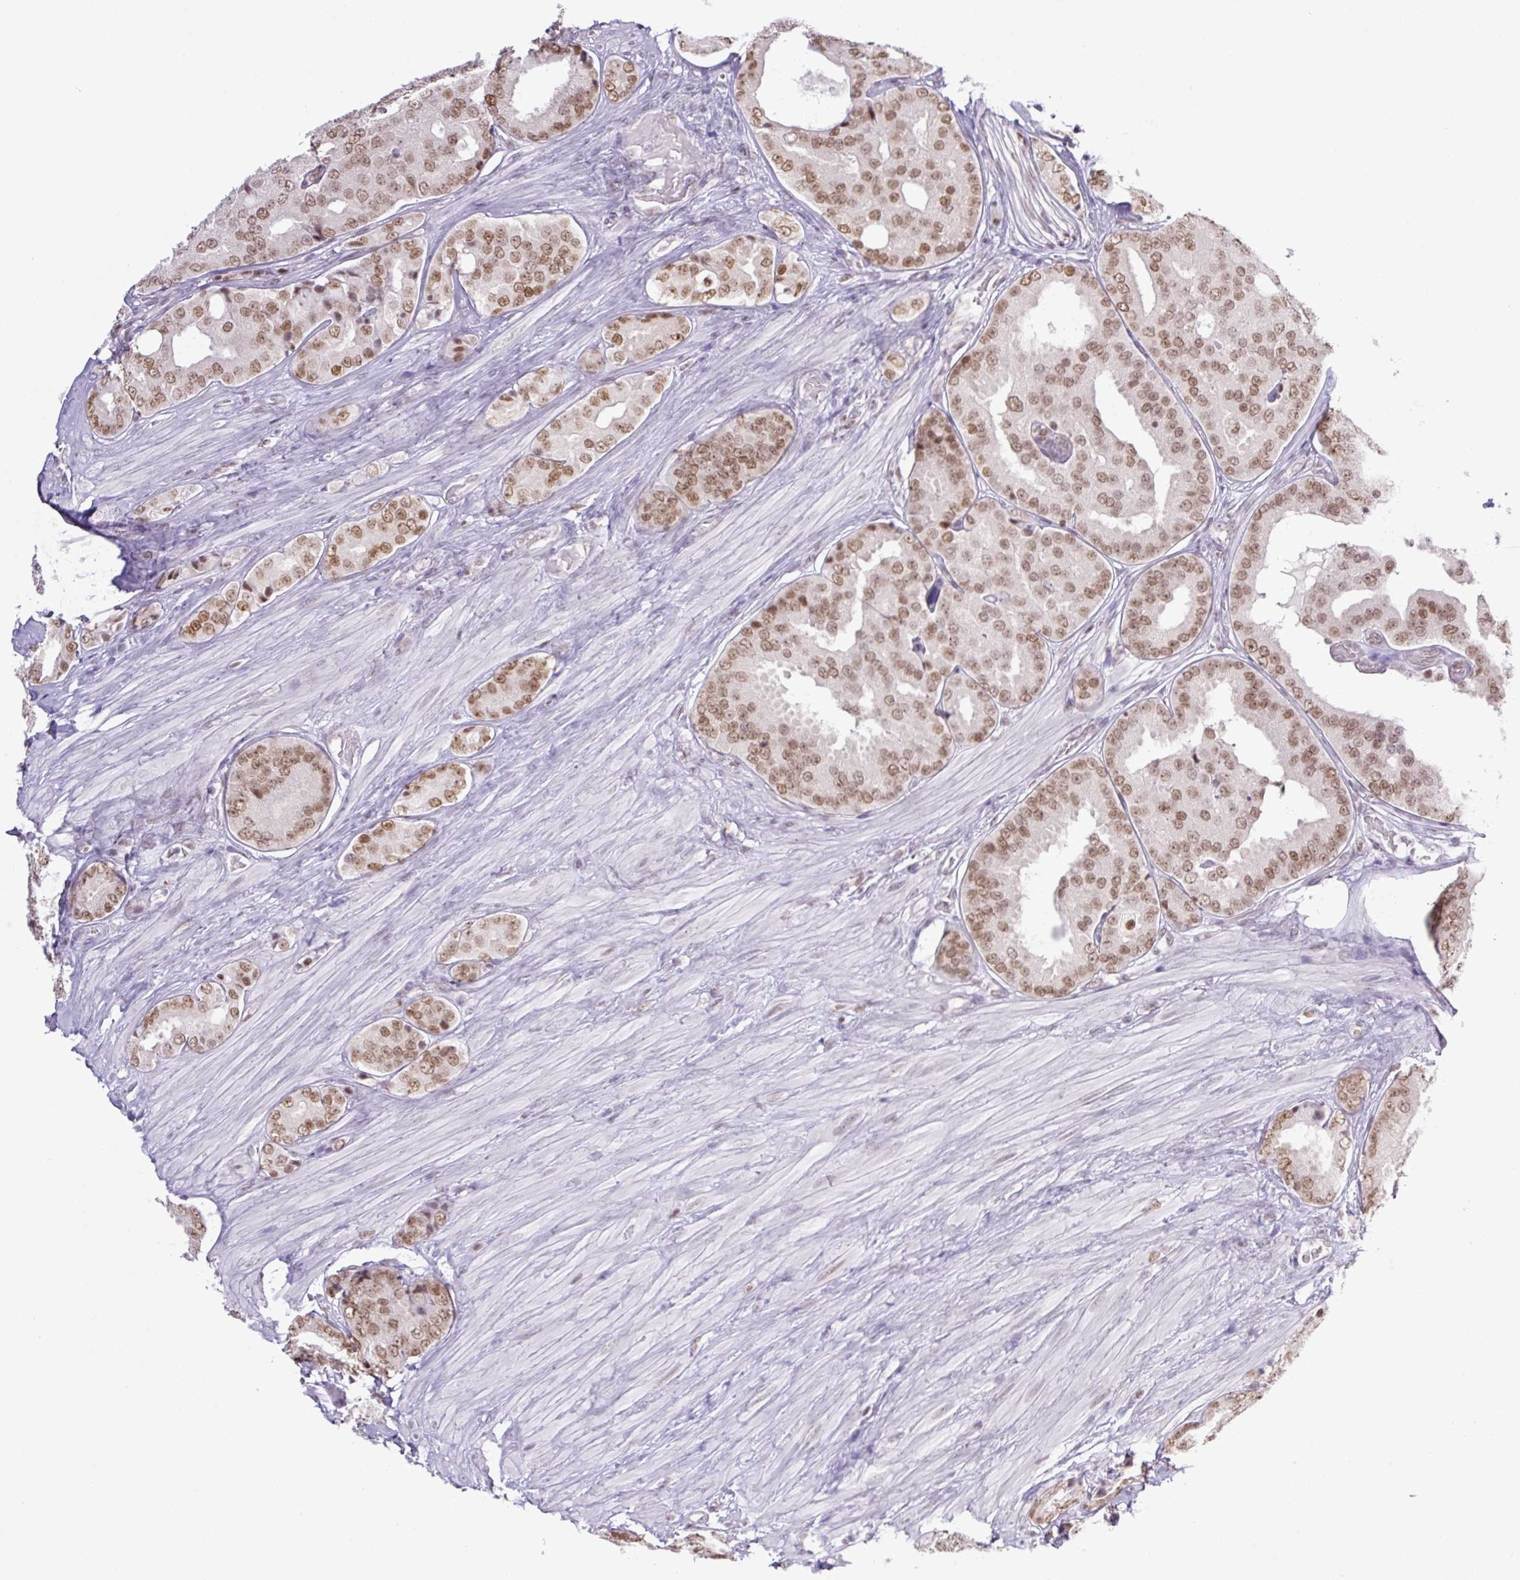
{"staining": {"intensity": "moderate", "quantity": ">75%", "location": "nuclear"}, "tissue": "prostate cancer", "cell_type": "Tumor cells", "image_type": "cancer", "snomed": [{"axis": "morphology", "description": "Adenocarcinoma, High grade"}, {"axis": "topography", "description": "Prostate"}], "caption": "IHC (DAB (3,3'-diaminobenzidine)) staining of human prostate adenocarcinoma (high-grade) displays moderate nuclear protein expression in about >75% of tumor cells. Immunohistochemistry stains the protein of interest in brown and the nuclei are stained blue.", "gene": "TLE3", "patient": {"sex": "male", "age": 63}}